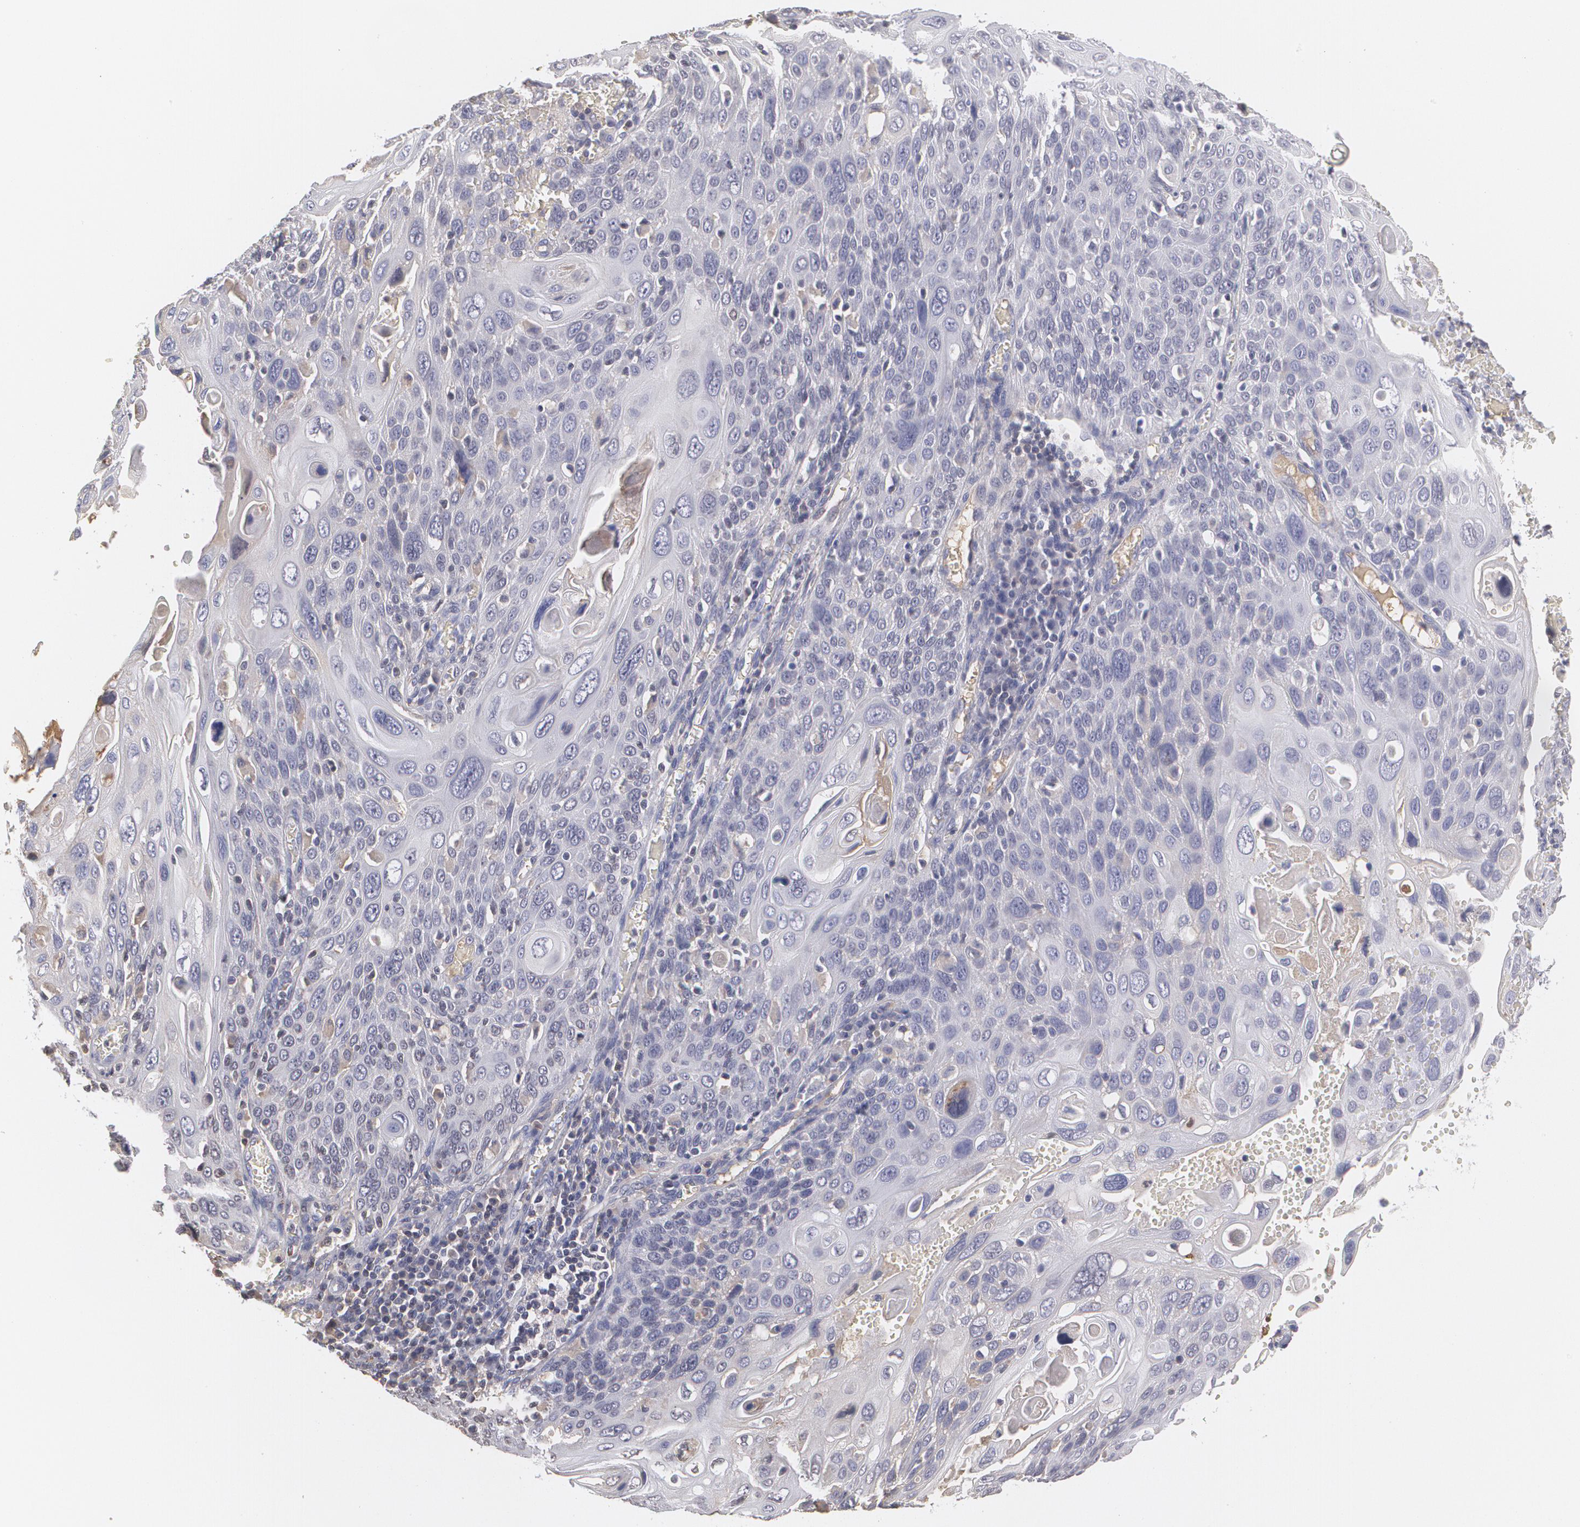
{"staining": {"intensity": "negative", "quantity": "none", "location": "none"}, "tissue": "cervical cancer", "cell_type": "Tumor cells", "image_type": "cancer", "snomed": [{"axis": "morphology", "description": "Squamous cell carcinoma, NOS"}, {"axis": "topography", "description": "Cervix"}], "caption": "Immunohistochemical staining of cervical squamous cell carcinoma shows no significant positivity in tumor cells. (DAB (3,3'-diaminobenzidine) IHC with hematoxylin counter stain).", "gene": "SERPINA1", "patient": {"sex": "female", "age": 54}}